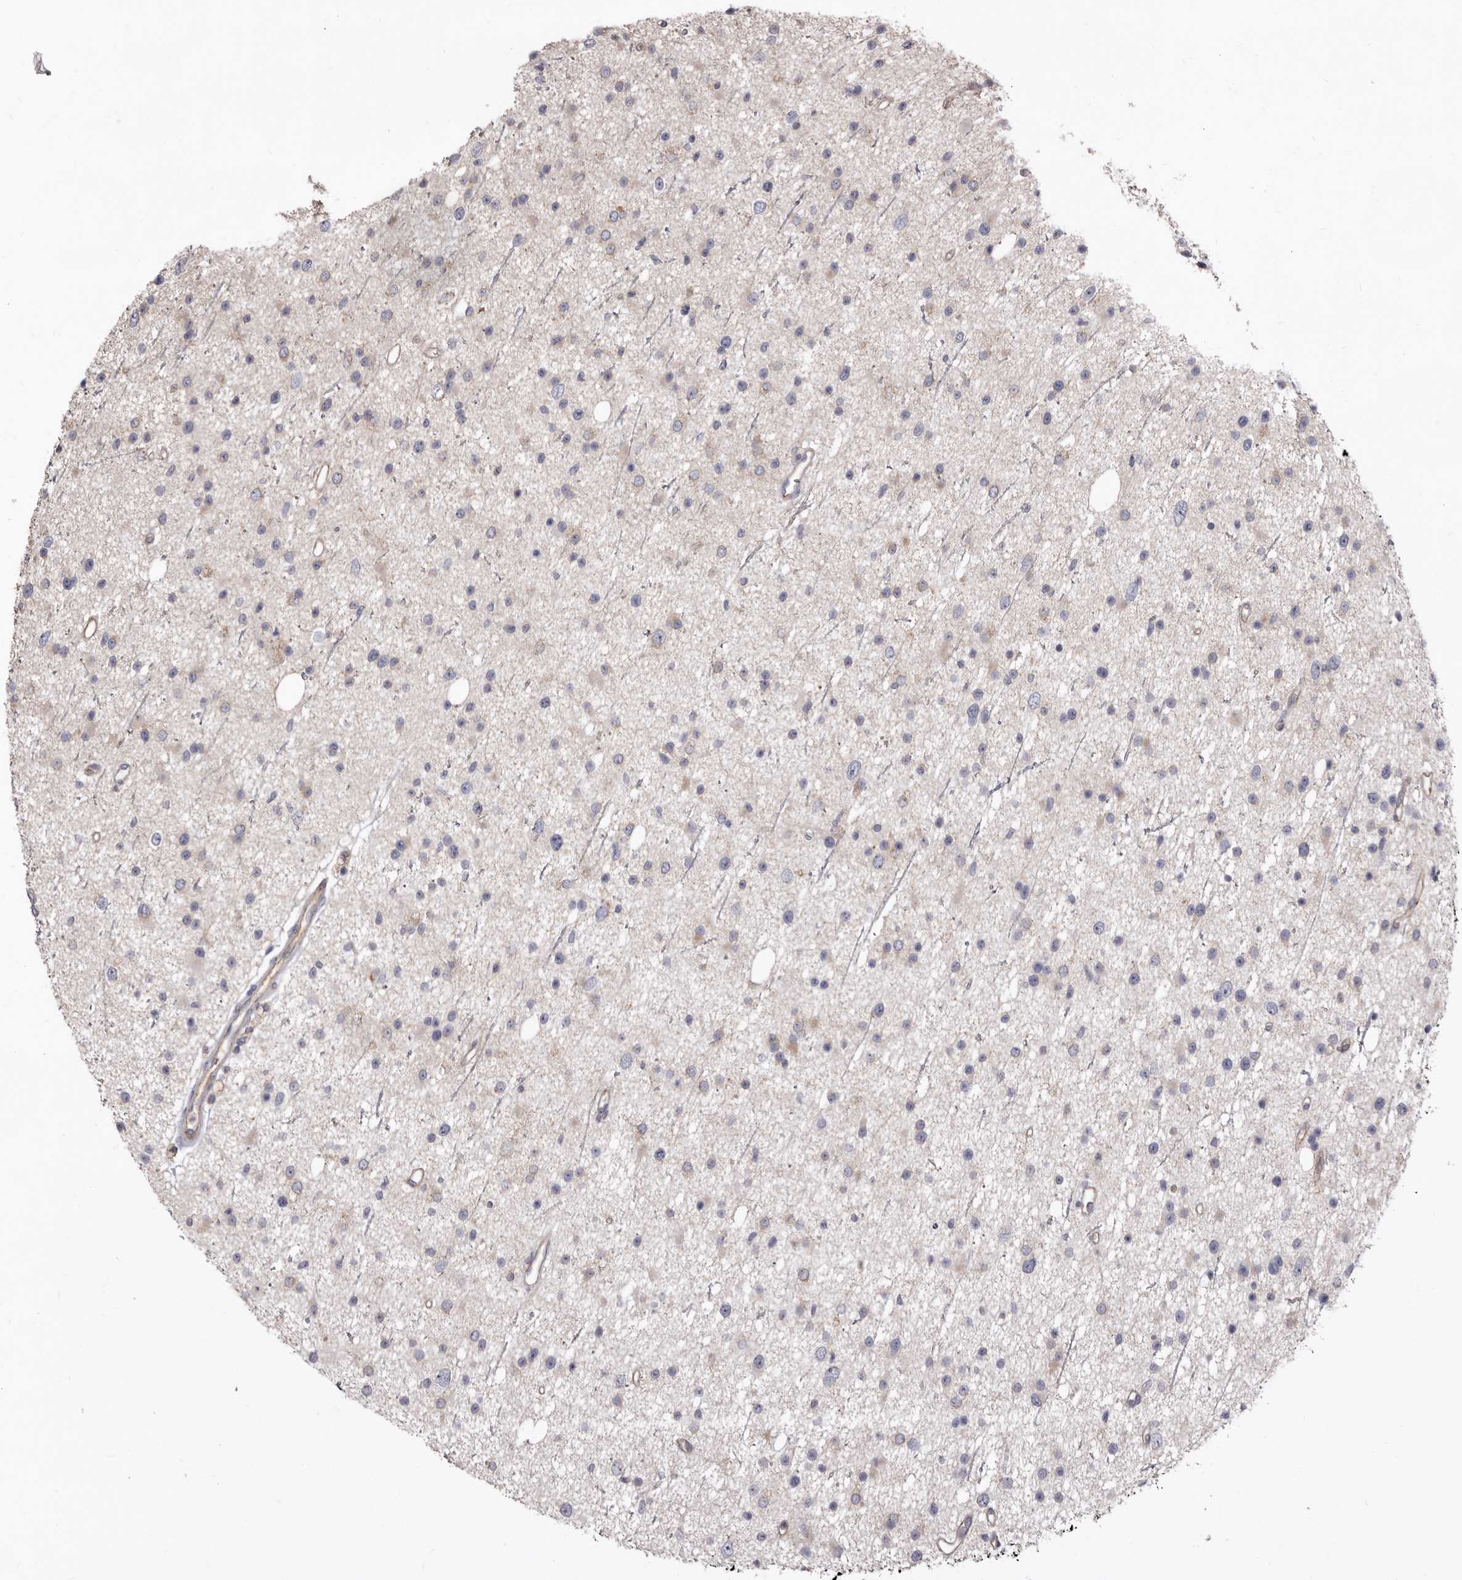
{"staining": {"intensity": "weak", "quantity": "<25%", "location": "cytoplasmic/membranous"}, "tissue": "glioma", "cell_type": "Tumor cells", "image_type": "cancer", "snomed": [{"axis": "morphology", "description": "Glioma, malignant, Low grade"}, {"axis": "topography", "description": "Cerebral cortex"}], "caption": "Glioma was stained to show a protein in brown. There is no significant staining in tumor cells. Nuclei are stained in blue.", "gene": "FMO2", "patient": {"sex": "female", "age": 39}}